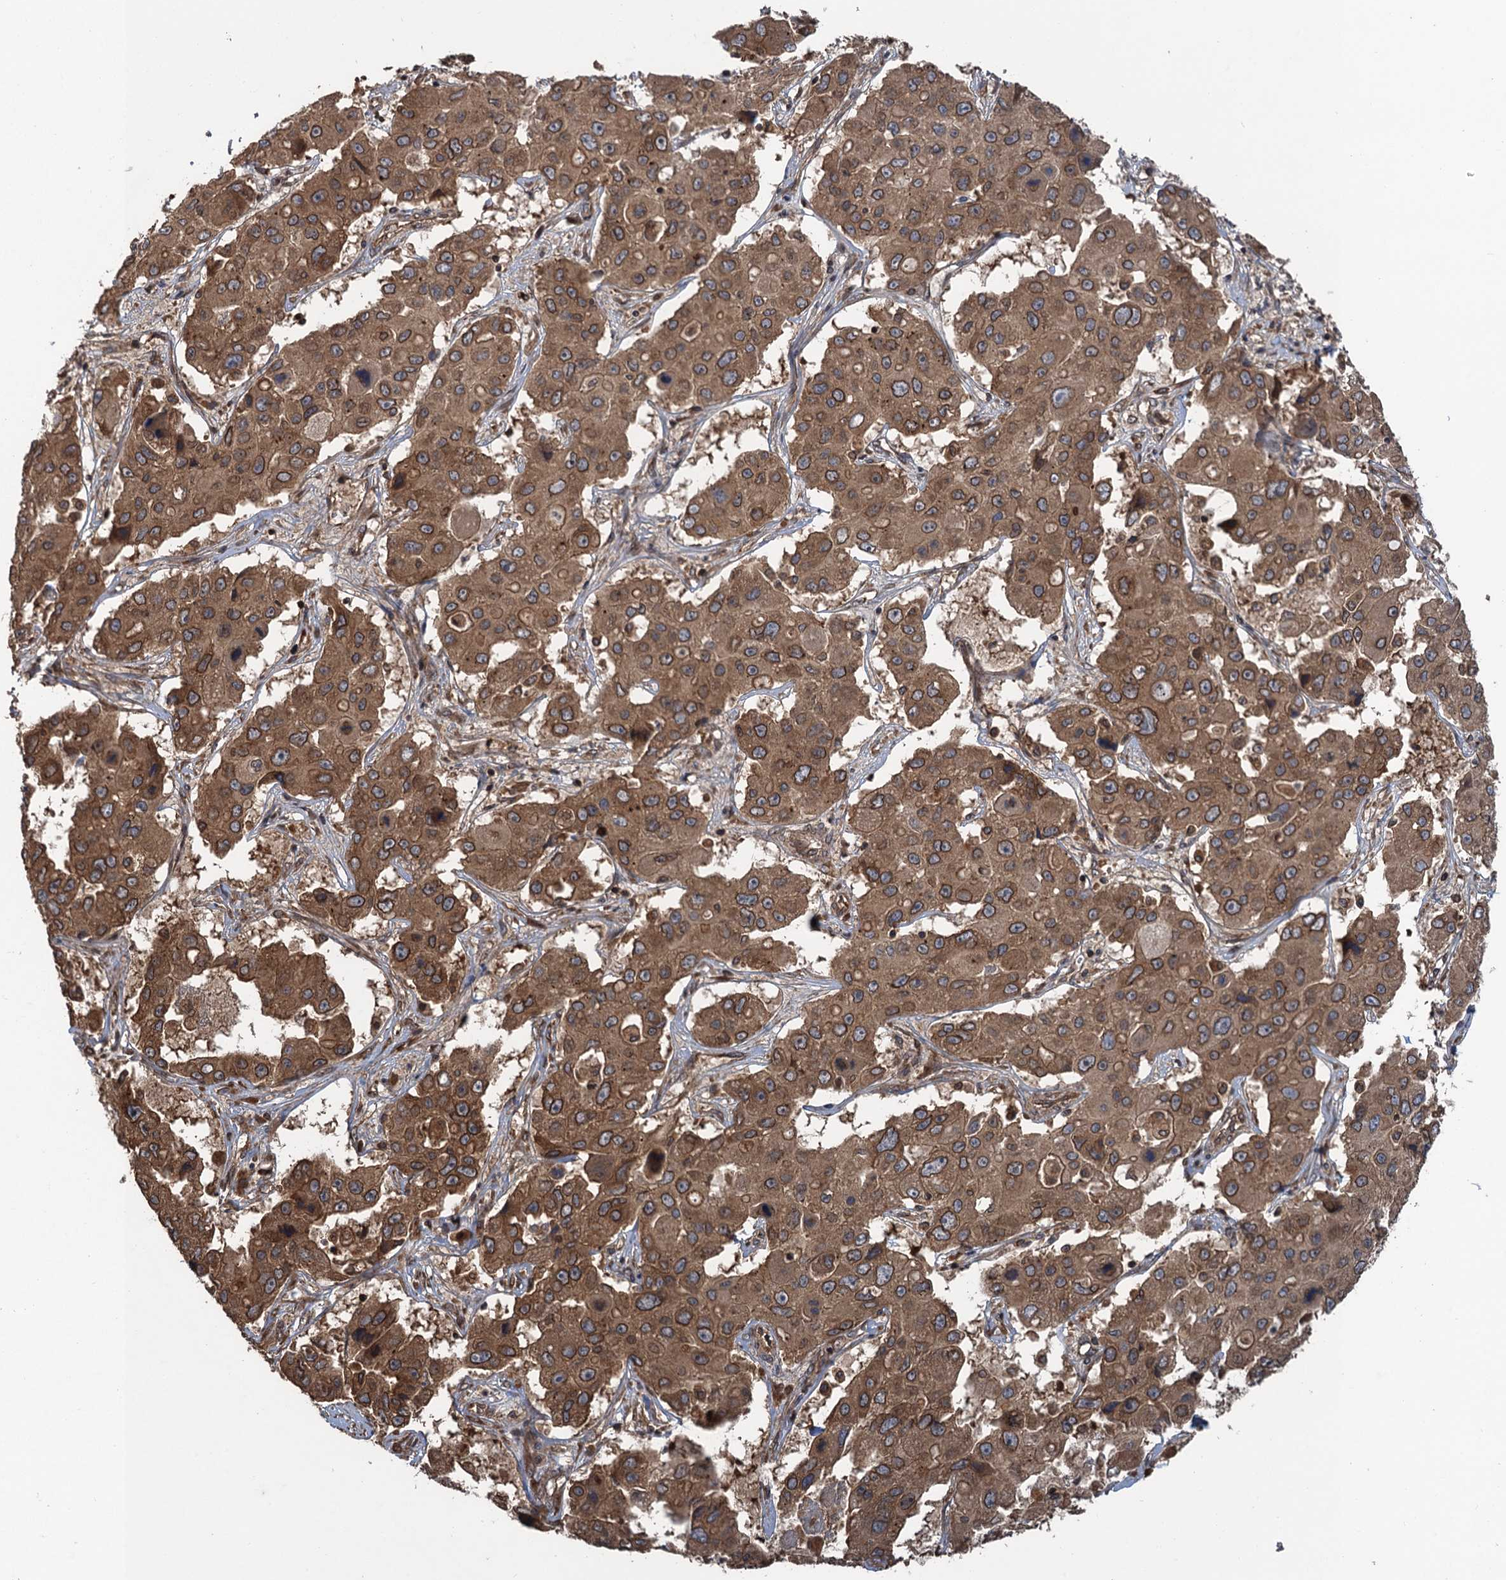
{"staining": {"intensity": "moderate", "quantity": ">75%", "location": "cytoplasmic/membranous,nuclear"}, "tissue": "liver cancer", "cell_type": "Tumor cells", "image_type": "cancer", "snomed": [{"axis": "morphology", "description": "Cholangiocarcinoma"}, {"axis": "topography", "description": "Liver"}], "caption": "Immunohistochemical staining of human cholangiocarcinoma (liver) displays medium levels of moderate cytoplasmic/membranous and nuclear expression in approximately >75% of tumor cells. (brown staining indicates protein expression, while blue staining denotes nuclei).", "gene": "GLE1", "patient": {"sex": "male", "age": 67}}